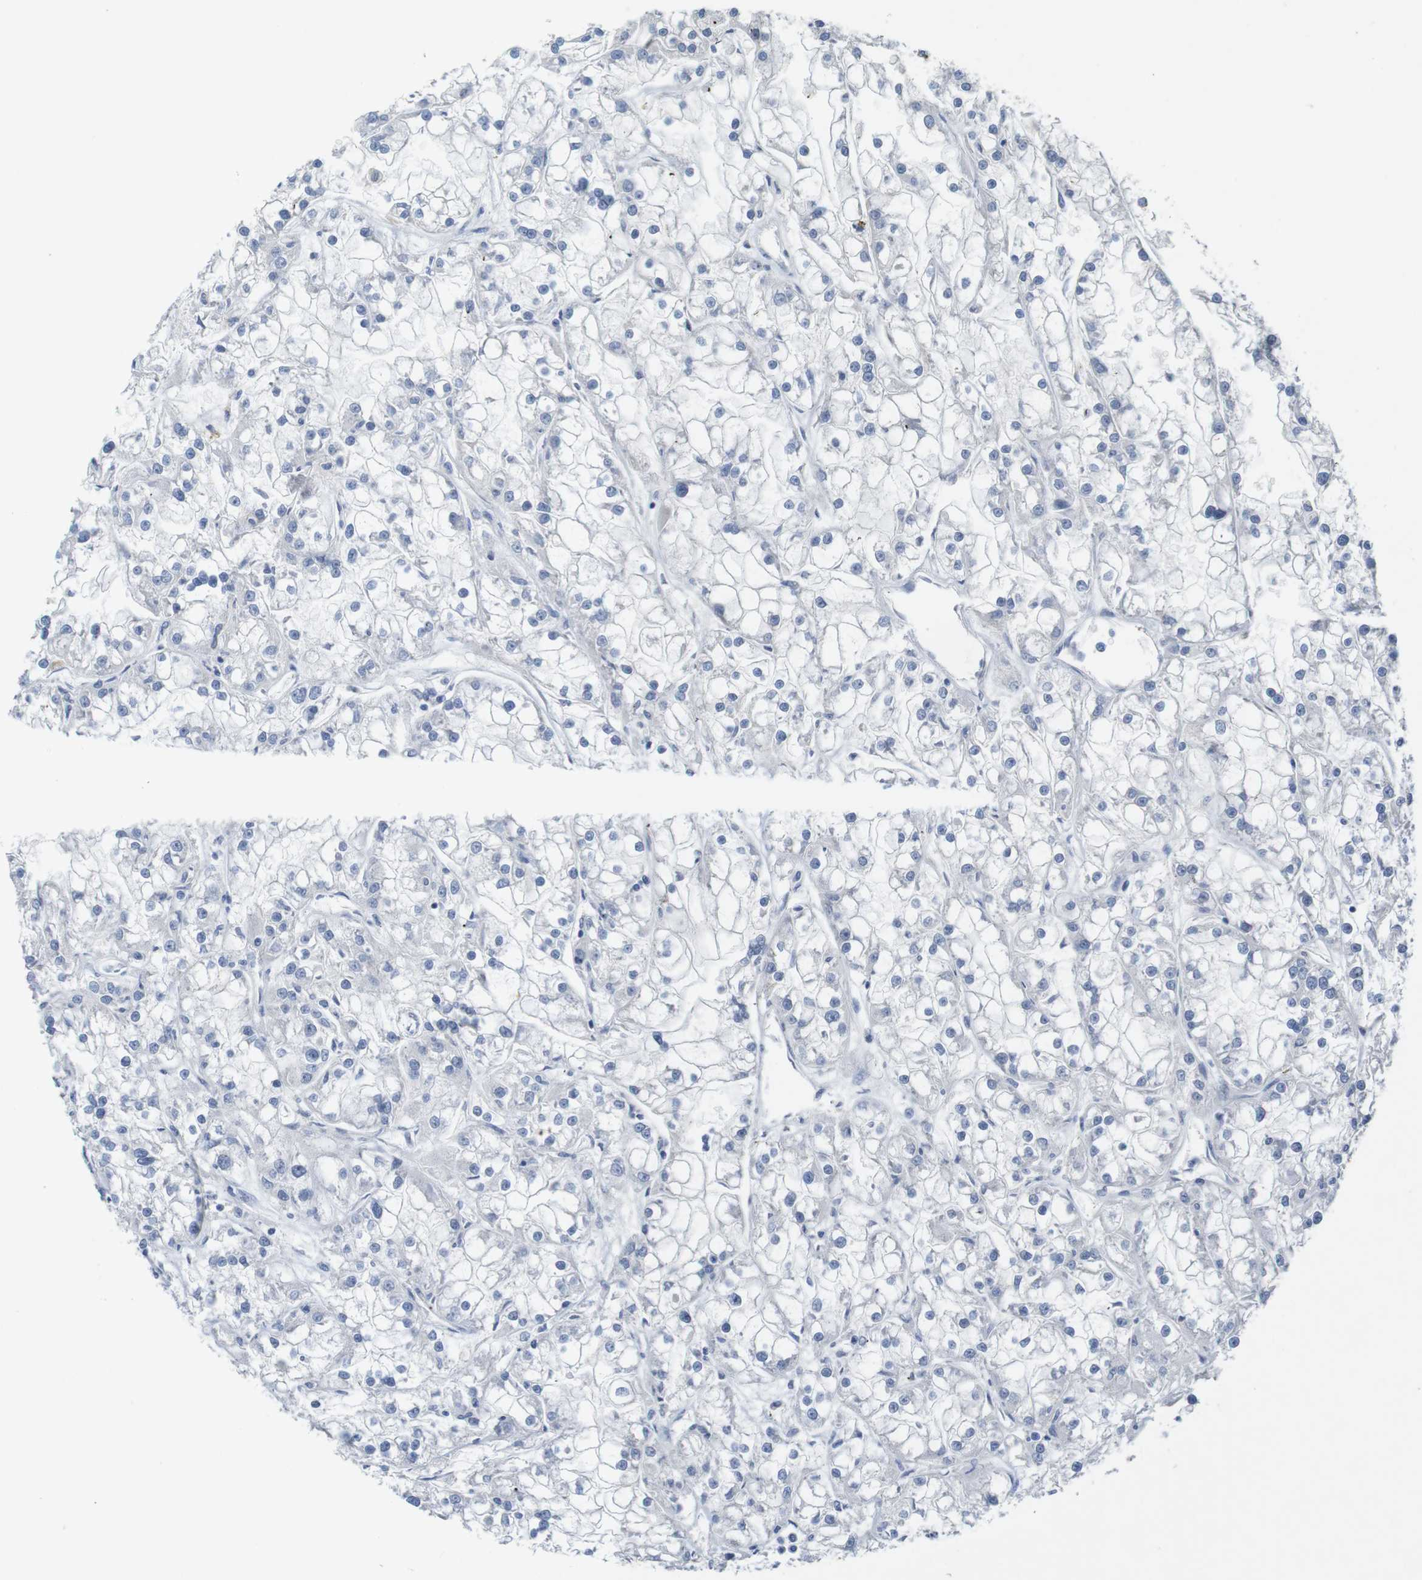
{"staining": {"intensity": "negative", "quantity": "none", "location": "none"}, "tissue": "renal cancer", "cell_type": "Tumor cells", "image_type": "cancer", "snomed": [{"axis": "morphology", "description": "Adenocarcinoma, NOS"}, {"axis": "topography", "description": "Kidney"}], "caption": "Tumor cells show no significant protein expression in adenocarcinoma (renal). (Brightfield microscopy of DAB (3,3'-diaminobenzidine) immunohistochemistry at high magnification).", "gene": "CDK2", "patient": {"sex": "female", "age": 52}}